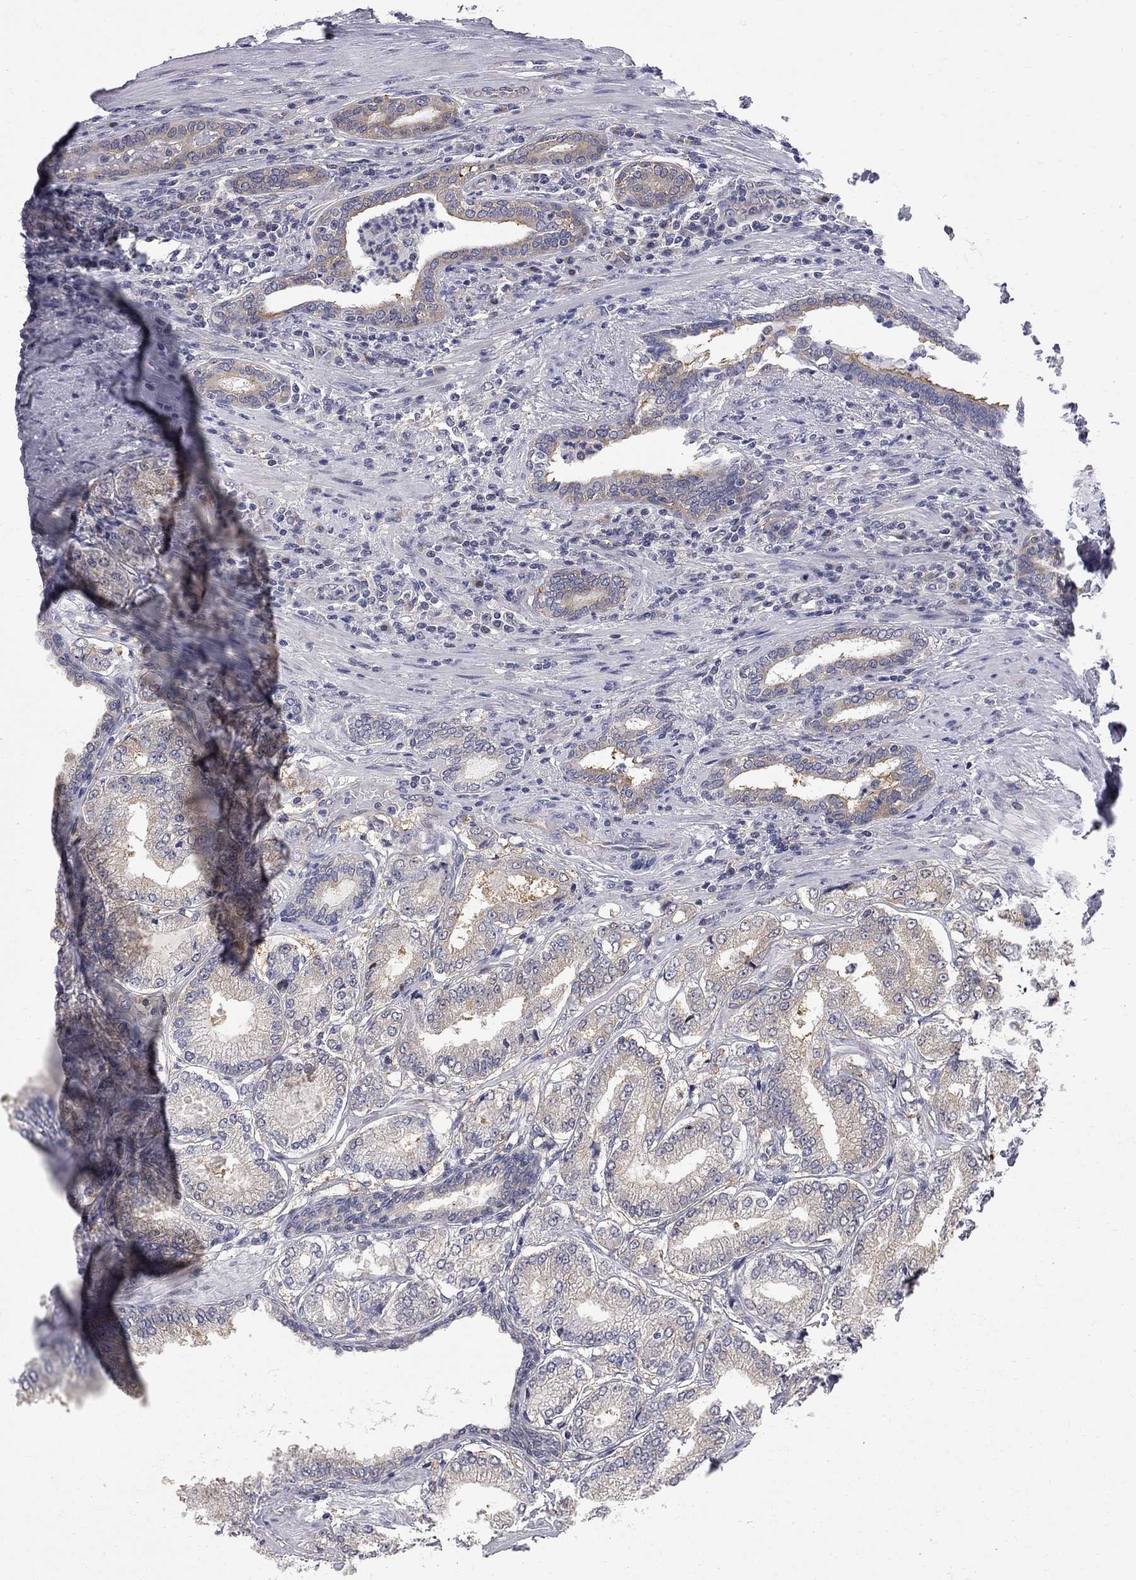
{"staining": {"intensity": "weak", "quantity": ">75%", "location": "cytoplasmic/membranous"}, "tissue": "prostate cancer", "cell_type": "Tumor cells", "image_type": "cancer", "snomed": [{"axis": "morphology", "description": "Adenocarcinoma, NOS"}, {"axis": "topography", "description": "Prostate"}], "caption": "Brown immunohistochemical staining in prostate cancer (adenocarcinoma) reveals weak cytoplasmic/membranous staining in approximately >75% of tumor cells.", "gene": "GALNT8", "patient": {"sex": "male", "age": 65}}